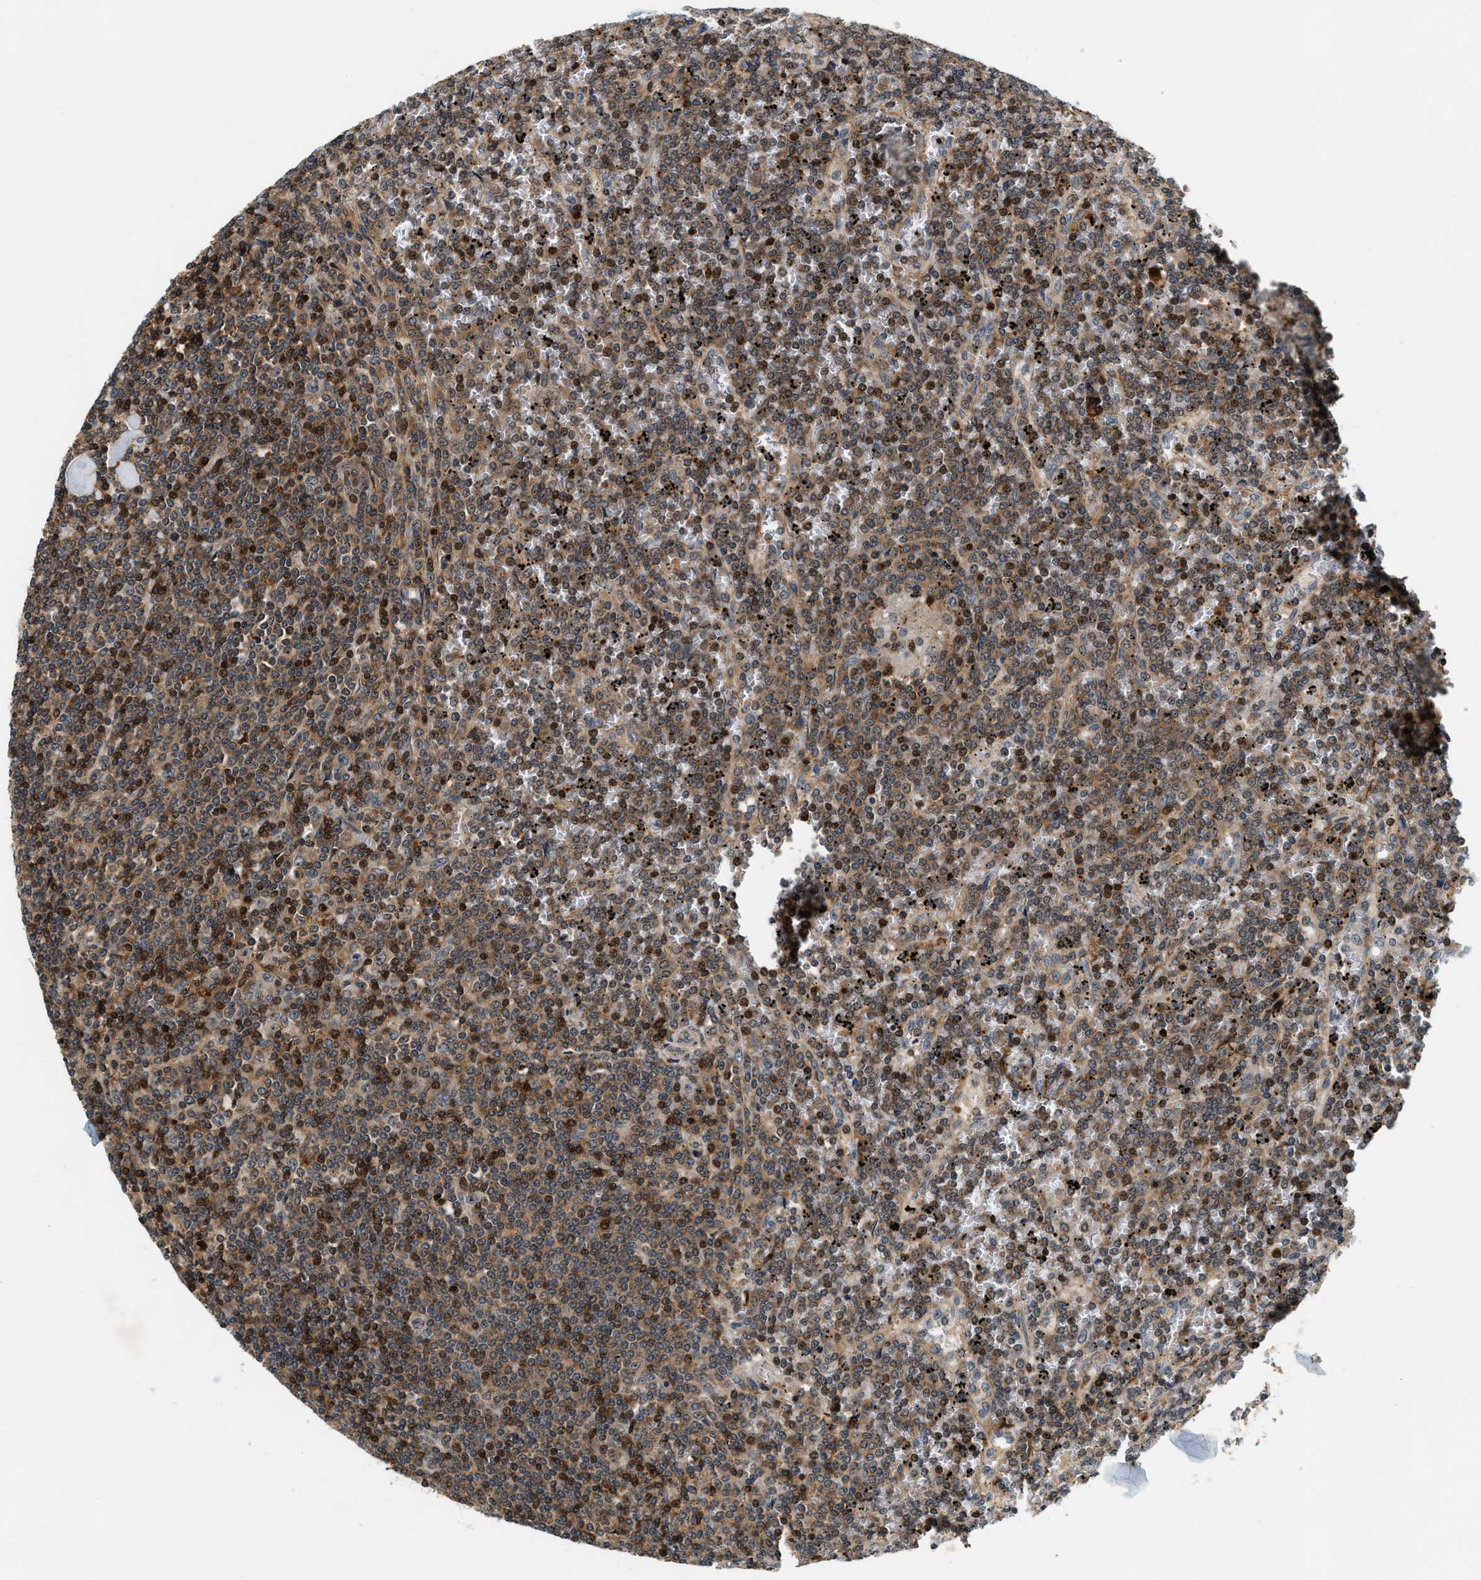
{"staining": {"intensity": "strong", "quantity": "25%-75%", "location": "cytoplasmic/membranous,nuclear"}, "tissue": "lymphoma", "cell_type": "Tumor cells", "image_type": "cancer", "snomed": [{"axis": "morphology", "description": "Malignant lymphoma, non-Hodgkin's type, Low grade"}, {"axis": "topography", "description": "Spleen"}], "caption": "This micrograph shows IHC staining of lymphoma, with high strong cytoplasmic/membranous and nuclear staining in approximately 25%-75% of tumor cells.", "gene": "SAMD9", "patient": {"sex": "female", "age": 19}}